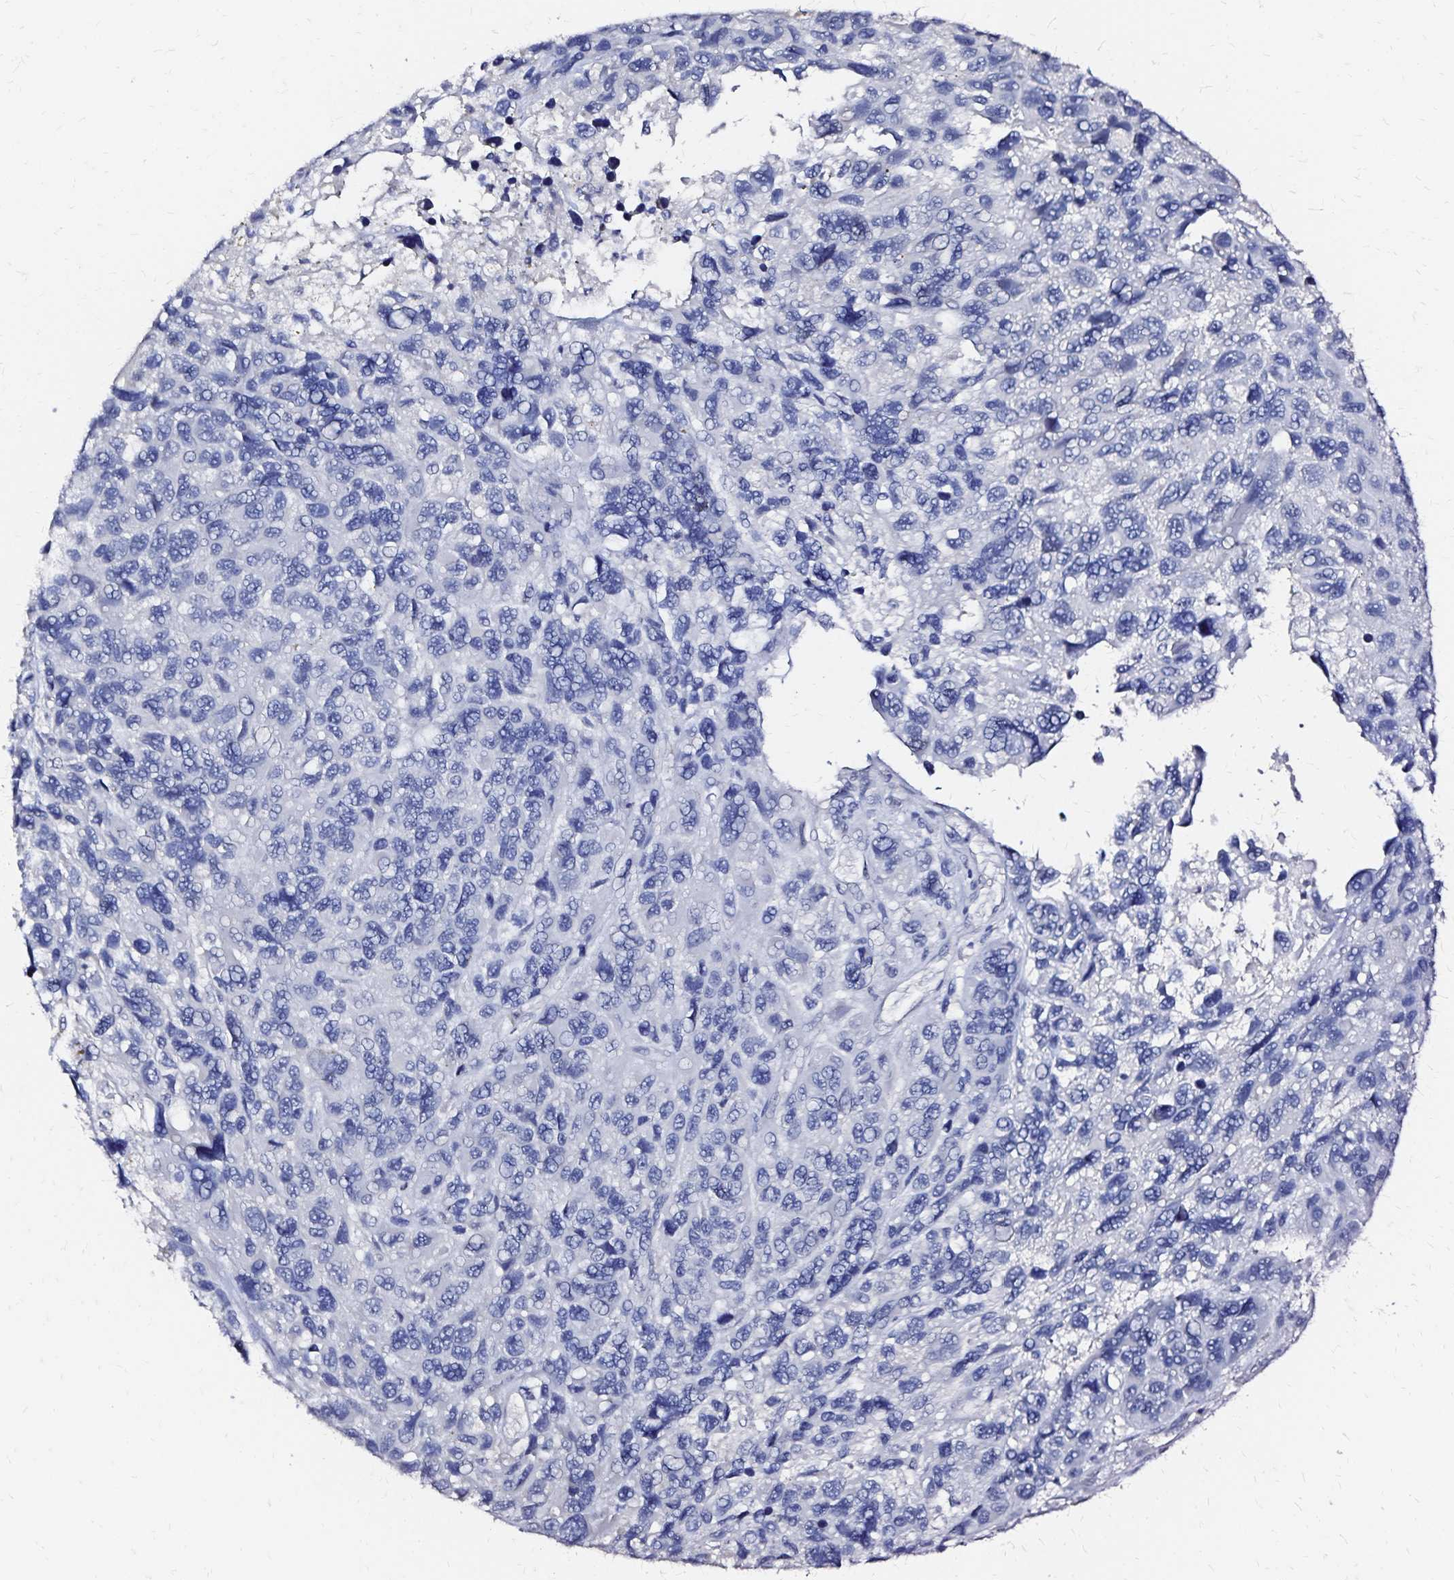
{"staining": {"intensity": "negative", "quantity": "none", "location": "none"}, "tissue": "melanoma", "cell_type": "Tumor cells", "image_type": "cancer", "snomed": [{"axis": "morphology", "description": "Malignant melanoma, NOS"}, {"axis": "topography", "description": "Skin"}], "caption": "Immunohistochemical staining of malignant melanoma exhibits no significant staining in tumor cells.", "gene": "SLC5A1", "patient": {"sex": "male", "age": 53}}